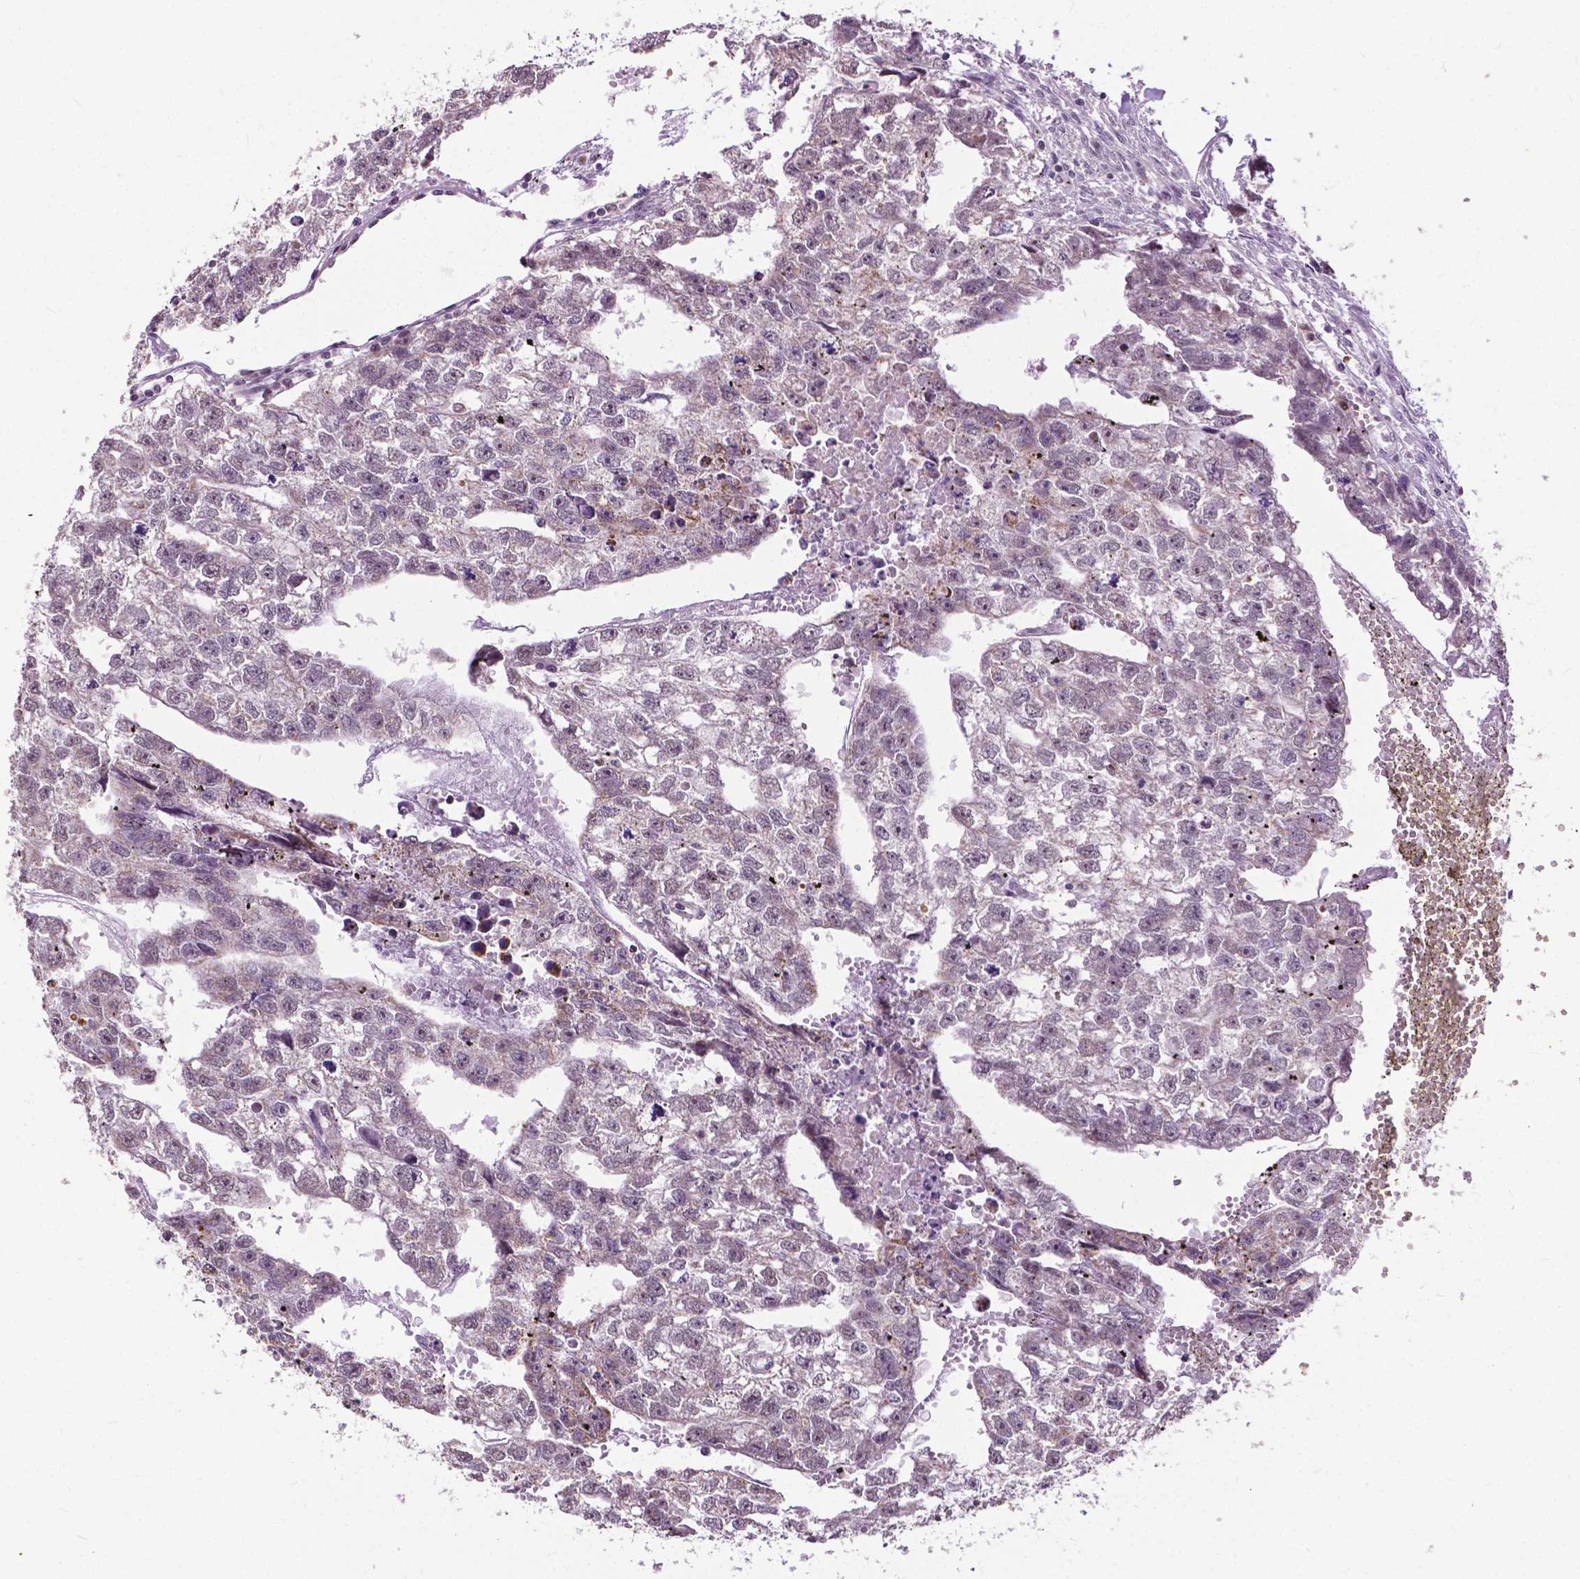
{"staining": {"intensity": "weak", "quantity": "<25%", "location": "cytoplasmic/membranous"}, "tissue": "testis cancer", "cell_type": "Tumor cells", "image_type": "cancer", "snomed": [{"axis": "morphology", "description": "Carcinoma, Embryonal, NOS"}, {"axis": "morphology", "description": "Teratoma, malignant, NOS"}, {"axis": "topography", "description": "Testis"}], "caption": "Protein analysis of teratoma (malignant) (testis) reveals no significant expression in tumor cells. Nuclei are stained in blue.", "gene": "TTC9B", "patient": {"sex": "male", "age": 44}}